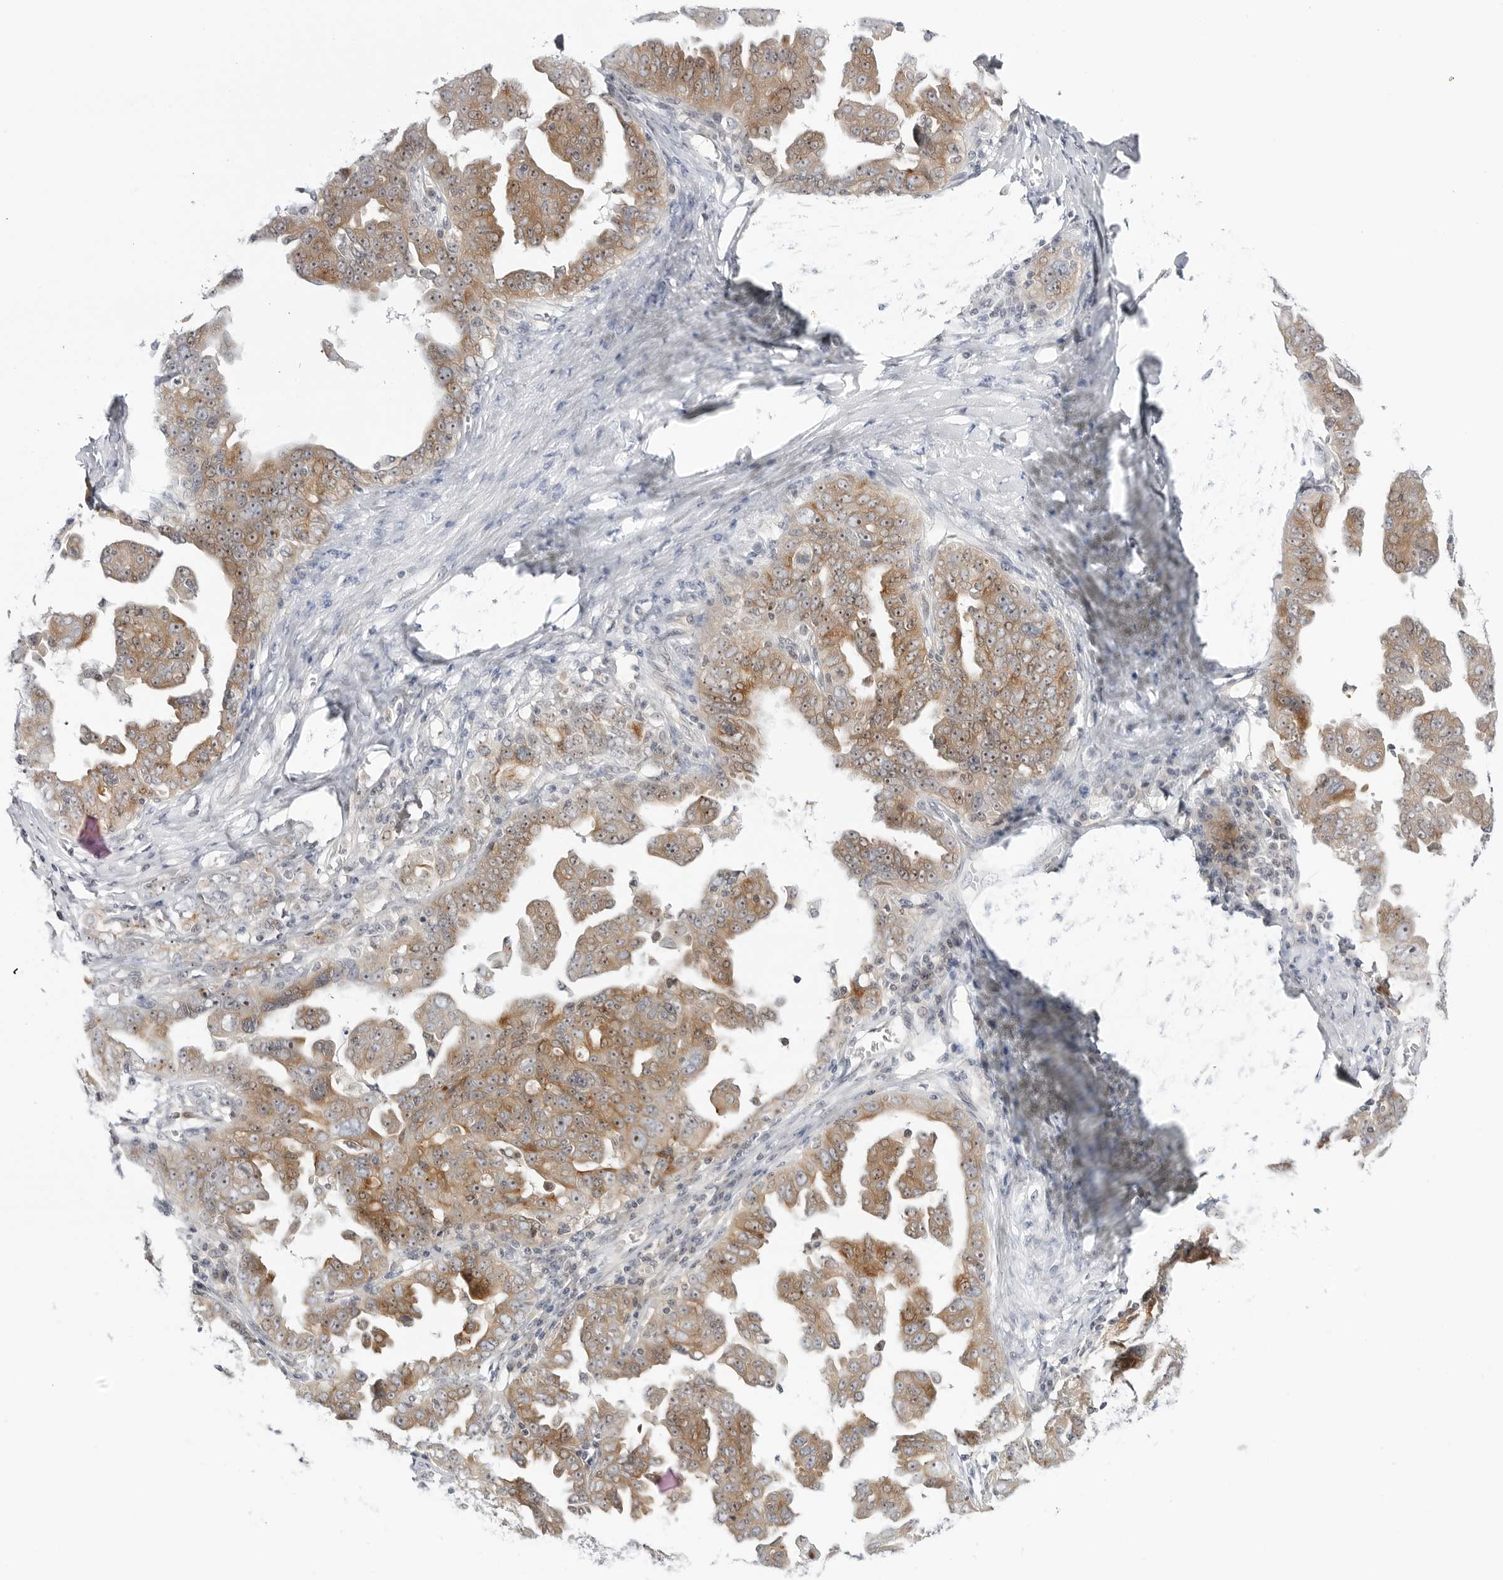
{"staining": {"intensity": "moderate", "quantity": ">75%", "location": "cytoplasmic/membranous,nuclear"}, "tissue": "ovarian cancer", "cell_type": "Tumor cells", "image_type": "cancer", "snomed": [{"axis": "morphology", "description": "Carcinoma, endometroid"}, {"axis": "topography", "description": "Ovary"}], "caption": "Immunohistochemistry (DAB (3,3'-diaminobenzidine)) staining of human ovarian endometroid carcinoma displays moderate cytoplasmic/membranous and nuclear protein positivity in about >75% of tumor cells.", "gene": "MAP2K5", "patient": {"sex": "female", "age": 62}}